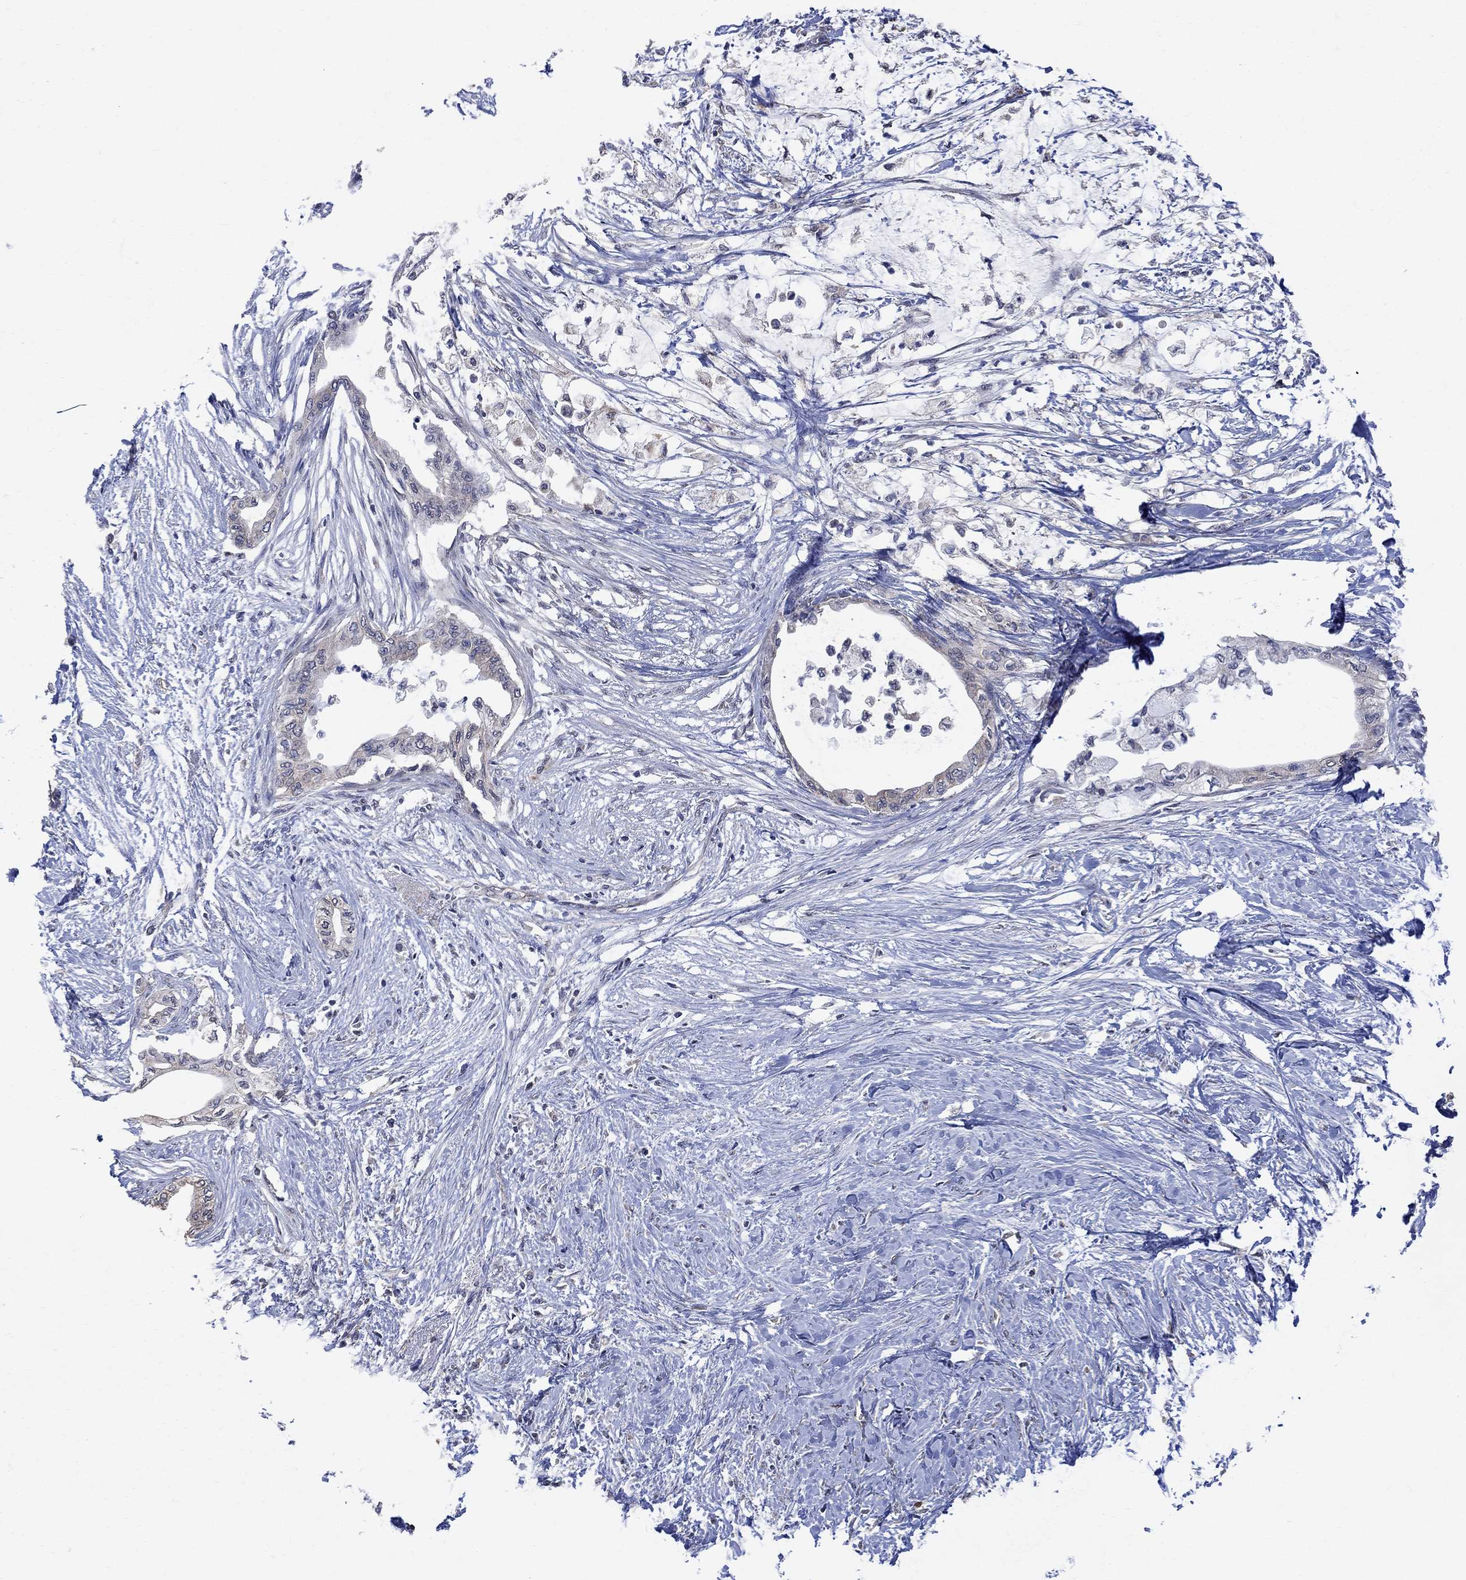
{"staining": {"intensity": "moderate", "quantity": "<25%", "location": "cytoplasmic/membranous"}, "tissue": "pancreatic cancer", "cell_type": "Tumor cells", "image_type": "cancer", "snomed": [{"axis": "morphology", "description": "Normal tissue, NOS"}, {"axis": "morphology", "description": "Adenocarcinoma, NOS"}, {"axis": "topography", "description": "Pancreas"}, {"axis": "topography", "description": "Duodenum"}], "caption": "This micrograph demonstrates immunohistochemistry staining of human adenocarcinoma (pancreatic), with low moderate cytoplasmic/membranous expression in approximately <25% of tumor cells.", "gene": "ANKRA2", "patient": {"sex": "female", "age": 60}}